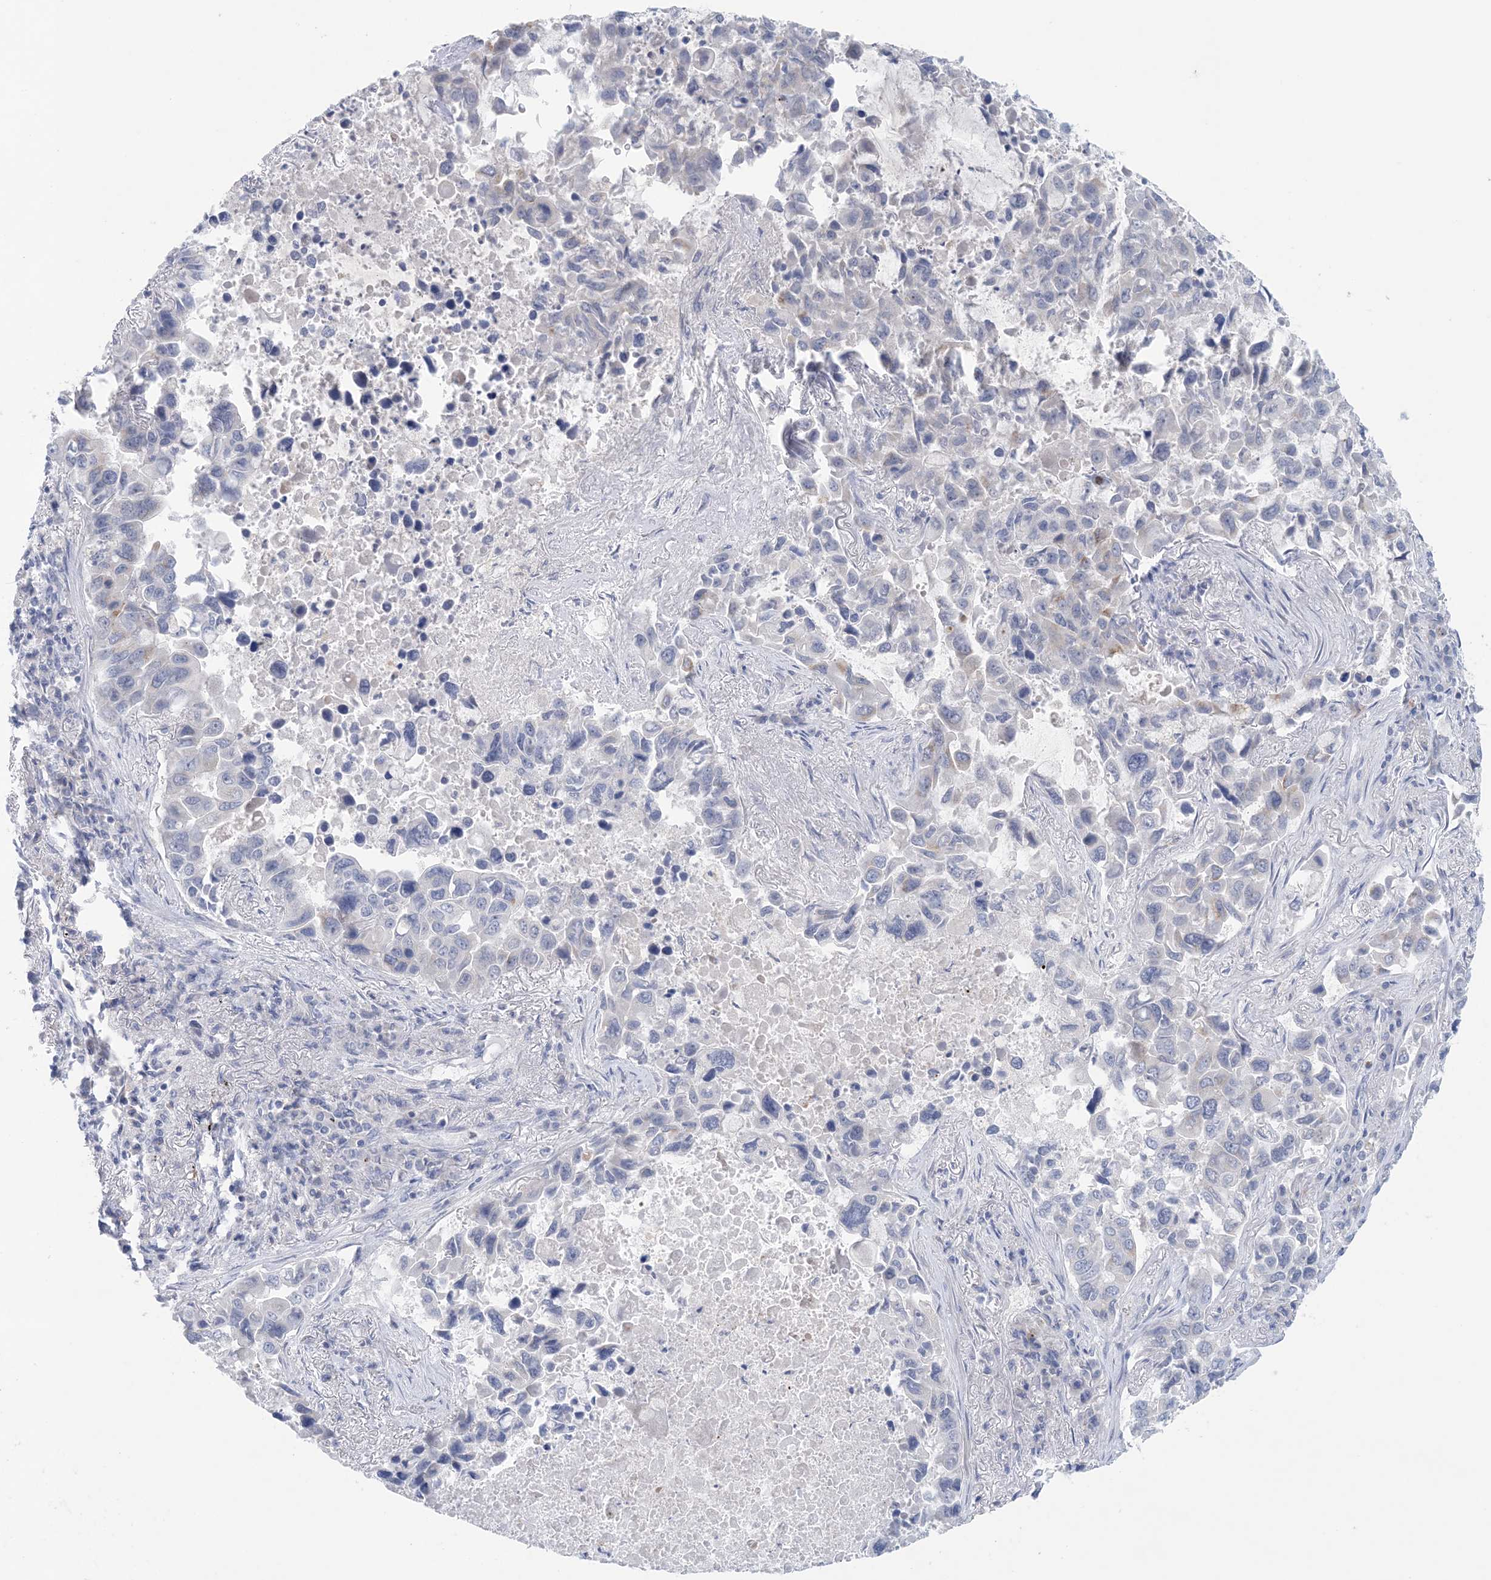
{"staining": {"intensity": "negative", "quantity": "none", "location": "none"}, "tissue": "lung cancer", "cell_type": "Tumor cells", "image_type": "cancer", "snomed": [{"axis": "morphology", "description": "Adenocarcinoma, NOS"}, {"axis": "topography", "description": "Lung"}], "caption": "A high-resolution photomicrograph shows IHC staining of lung cancer, which shows no significant expression in tumor cells.", "gene": "GABRG1", "patient": {"sex": "male", "age": 64}}